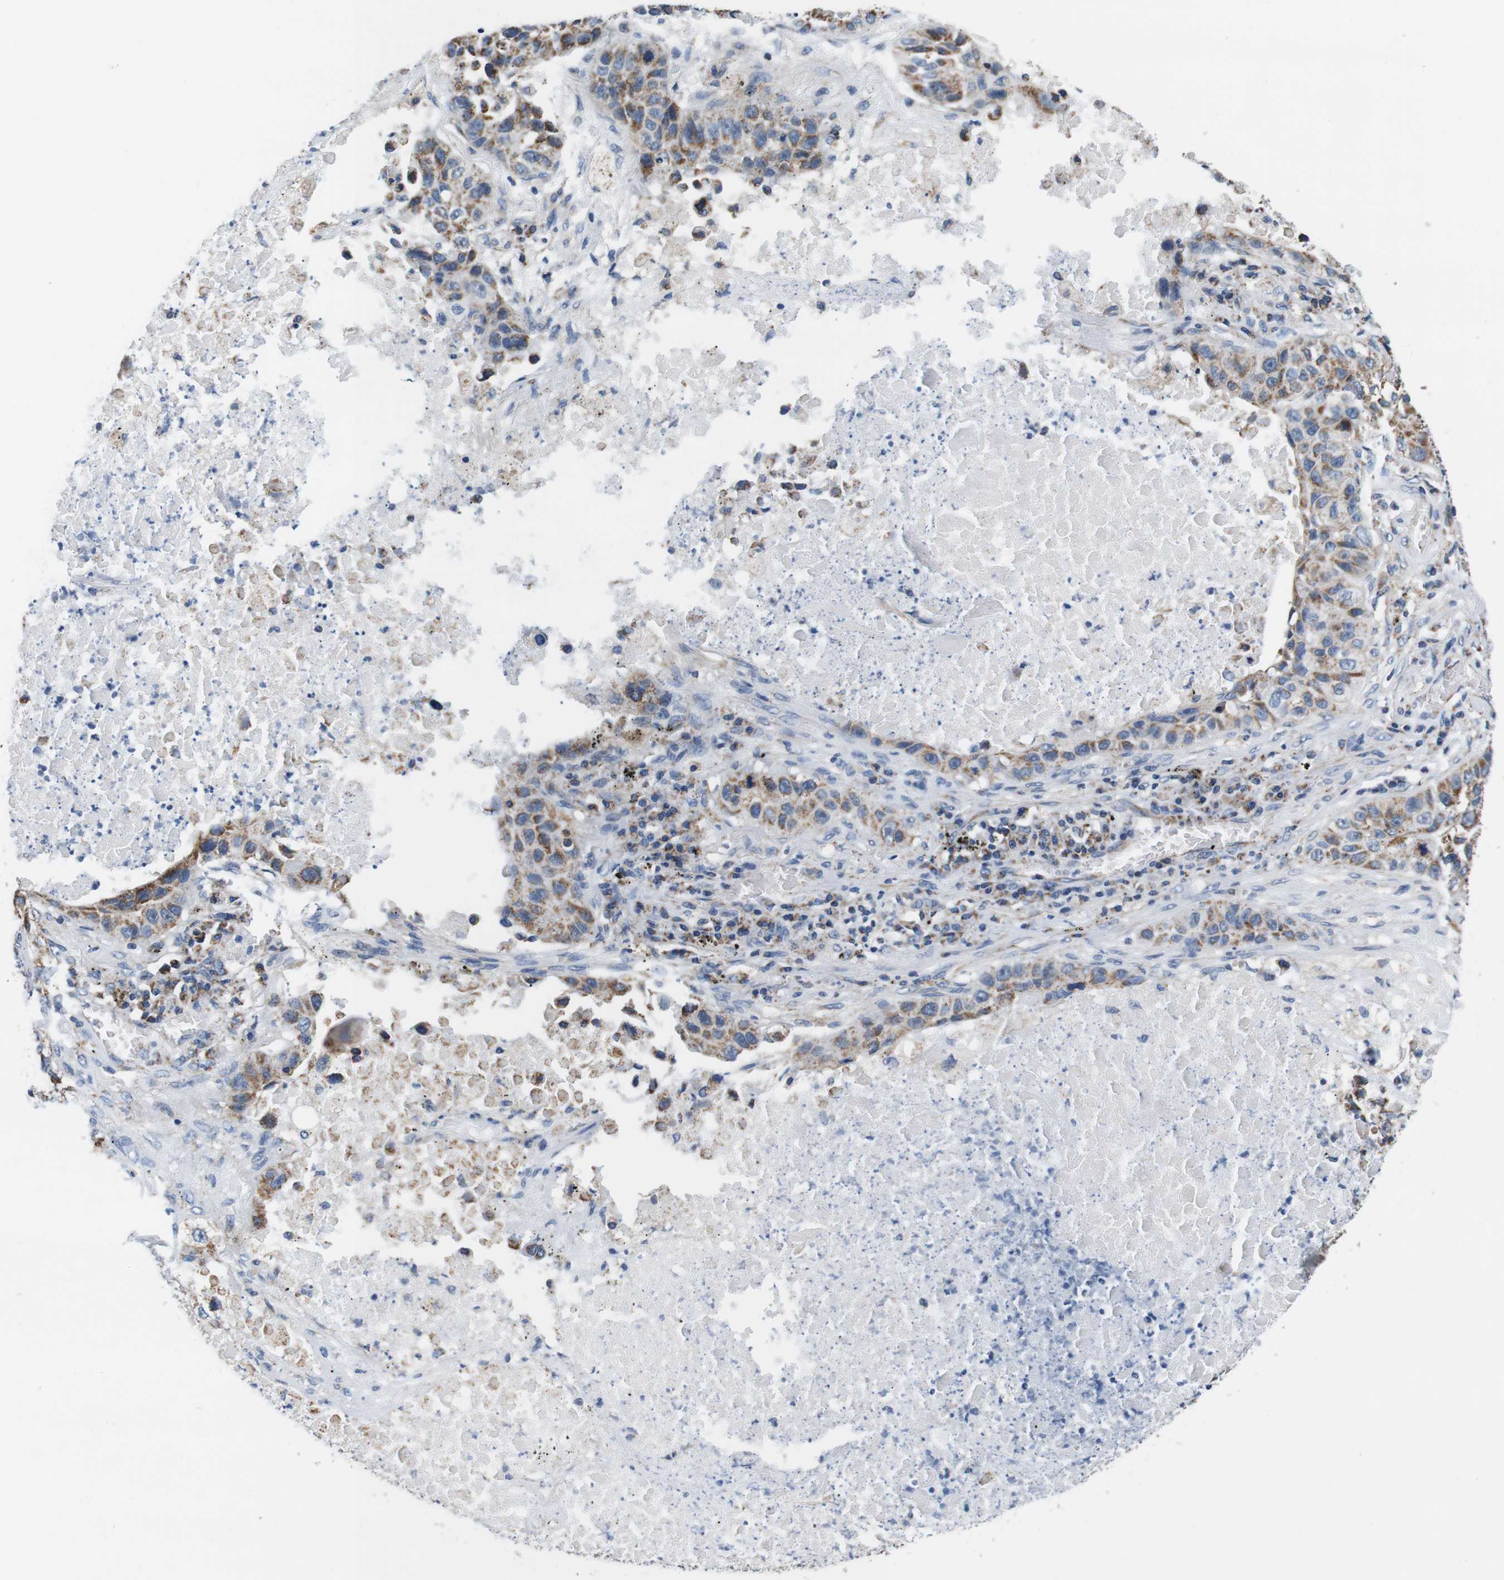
{"staining": {"intensity": "moderate", "quantity": ">75%", "location": "cytoplasmic/membranous"}, "tissue": "lung cancer", "cell_type": "Tumor cells", "image_type": "cancer", "snomed": [{"axis": "morphology", "description": "Squamous cell carcinoma, NOS"}, {"axis": "topography", "description": "Lung"}], "caption": "Immunohistochemistry (IHC) of squamous cell carcinoma (lung) shows medium levels of moderate cytoplasmic/membranous expression in approximately >75% of tumor cells. (IHC, brightfield microscopy, high magnification).", "gene": "LRP4", "patient": {"sex": "male", "age": 57}}